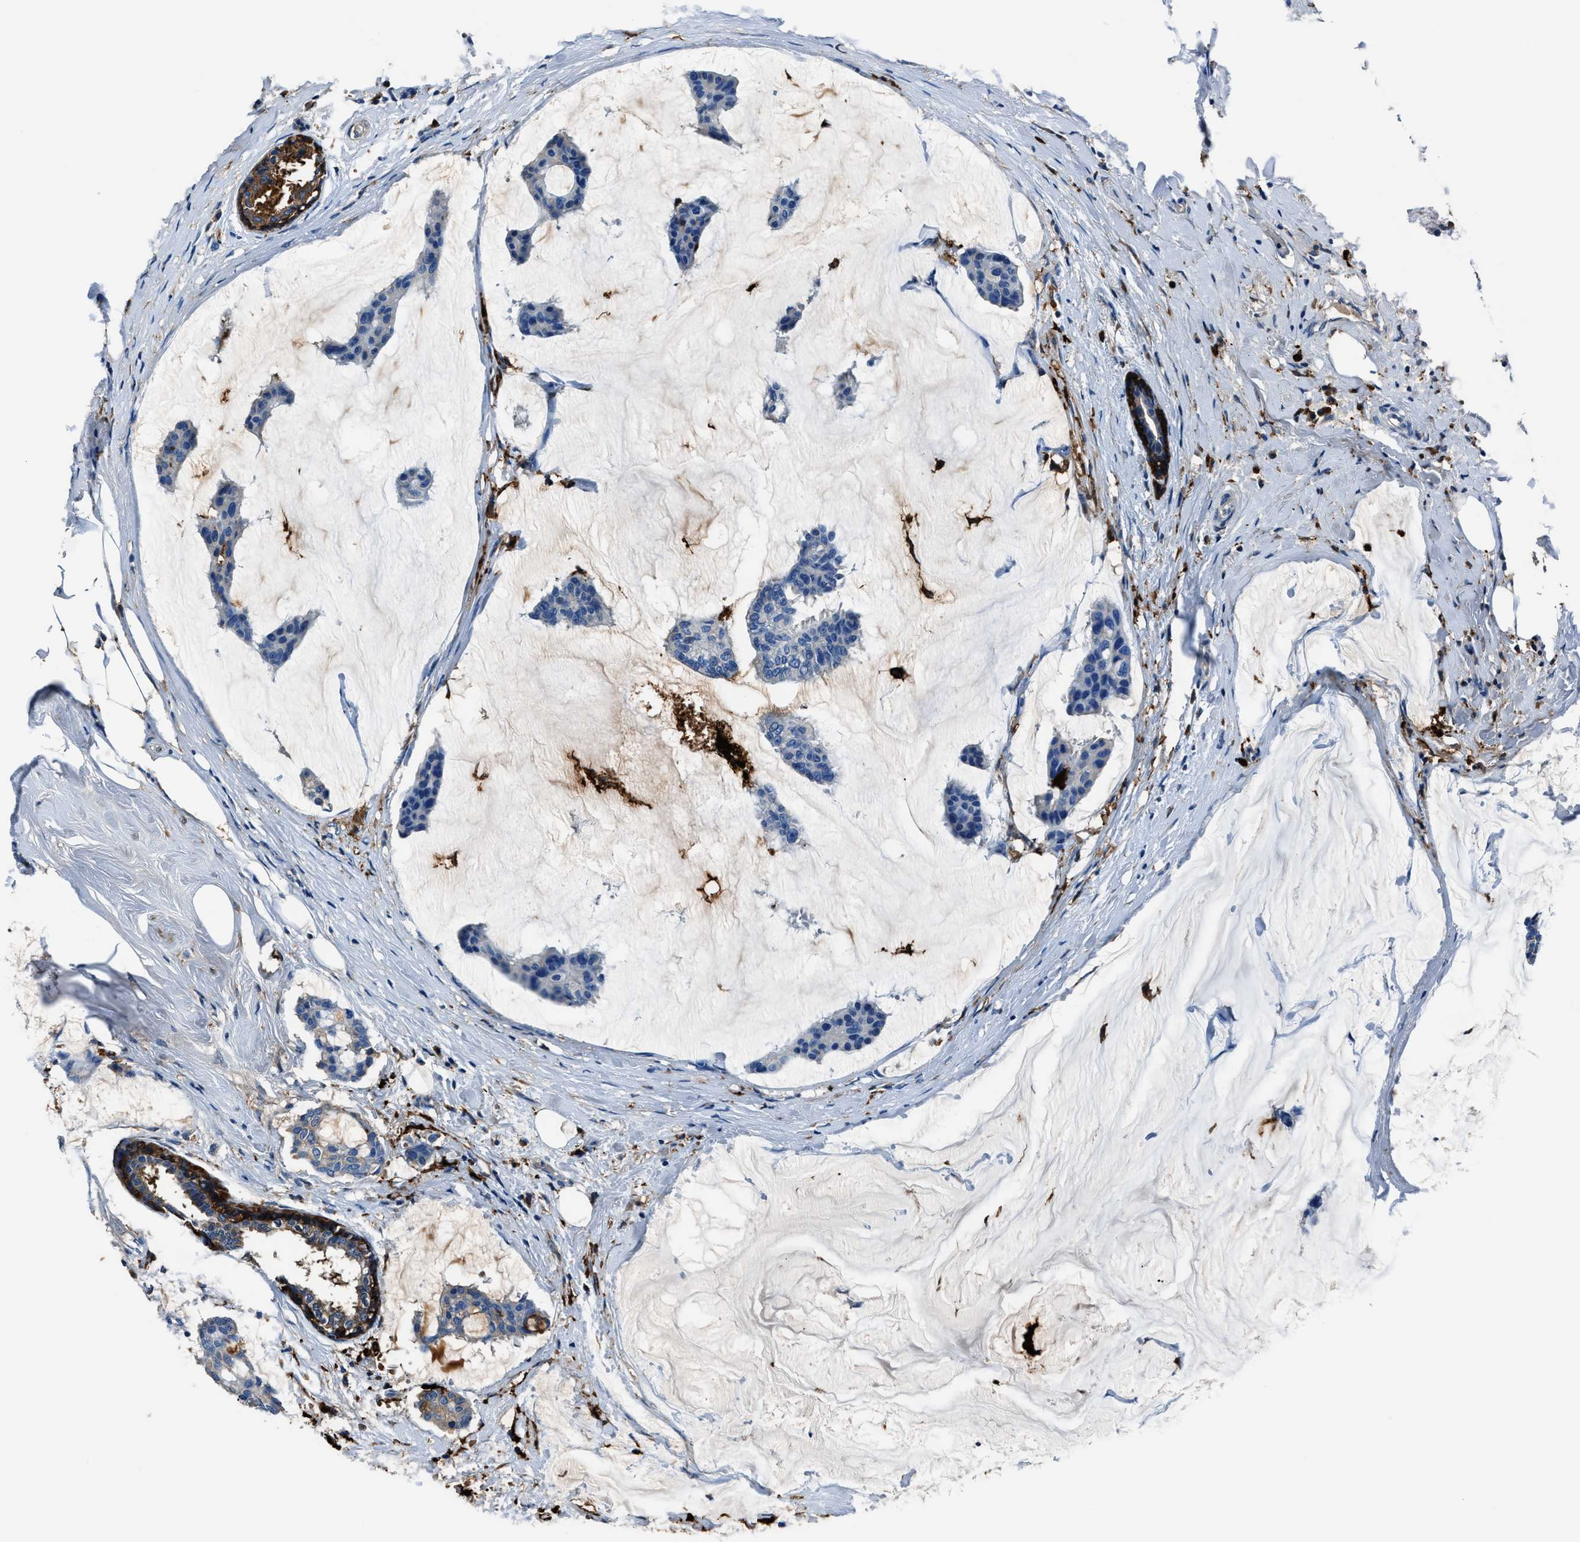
{"staining": {"intensity": "negative", "quantity": "none", "location": "none"}, "tissue": "breast cancer", "cell_type": "Tumor cells", "image_type": "cancer", "snomed": [{"axis": "morphology", "description": "Duct carcinoma"}, {"axis": "topography", "description": "Breast"}], "caption": "Tumor cells show no significant staining in breast cancer (invasive ductal carcinoma).", "gene": "FTL", "patient": {"sex": "female", "age": 93}}